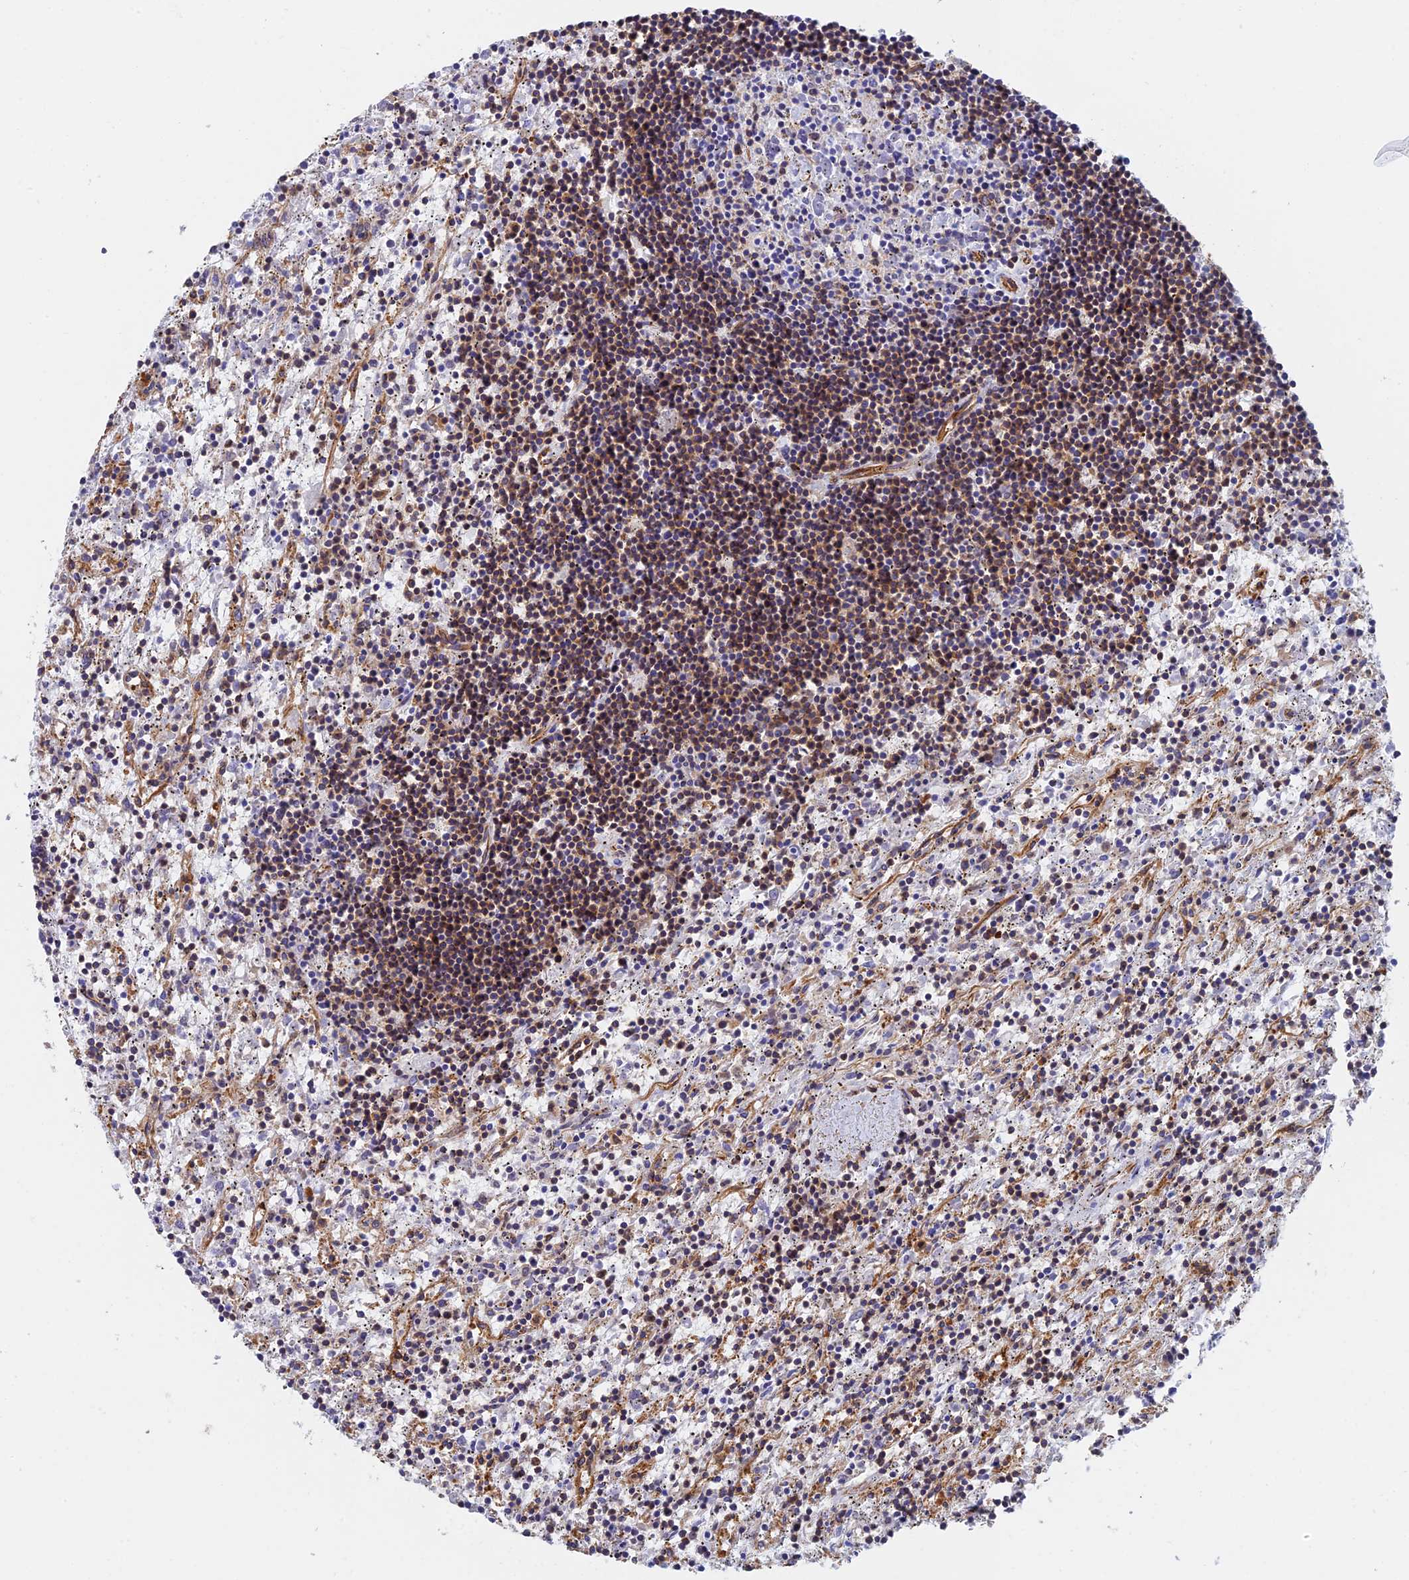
{"staining": {"intensity": "moderate", "quantity": "25%-75%", "location": "cytoplasmic/membranous"}, "tissue": "lymphoma", "cell_type": "Tumor cells", "image_type": "cancer", "snomed": [{"axis": "morphology", "description": "Malignant lymphoma, non-Hodgkin's type, Low grade"}, {"axis": "topography", "description": "Spleen"}], "caption": "Lymphoma stained with a protein marker exhibits moderate staining in tumor cells.", "gene": "DCTN2", "patient": {"sex": "male", "age": 76}}